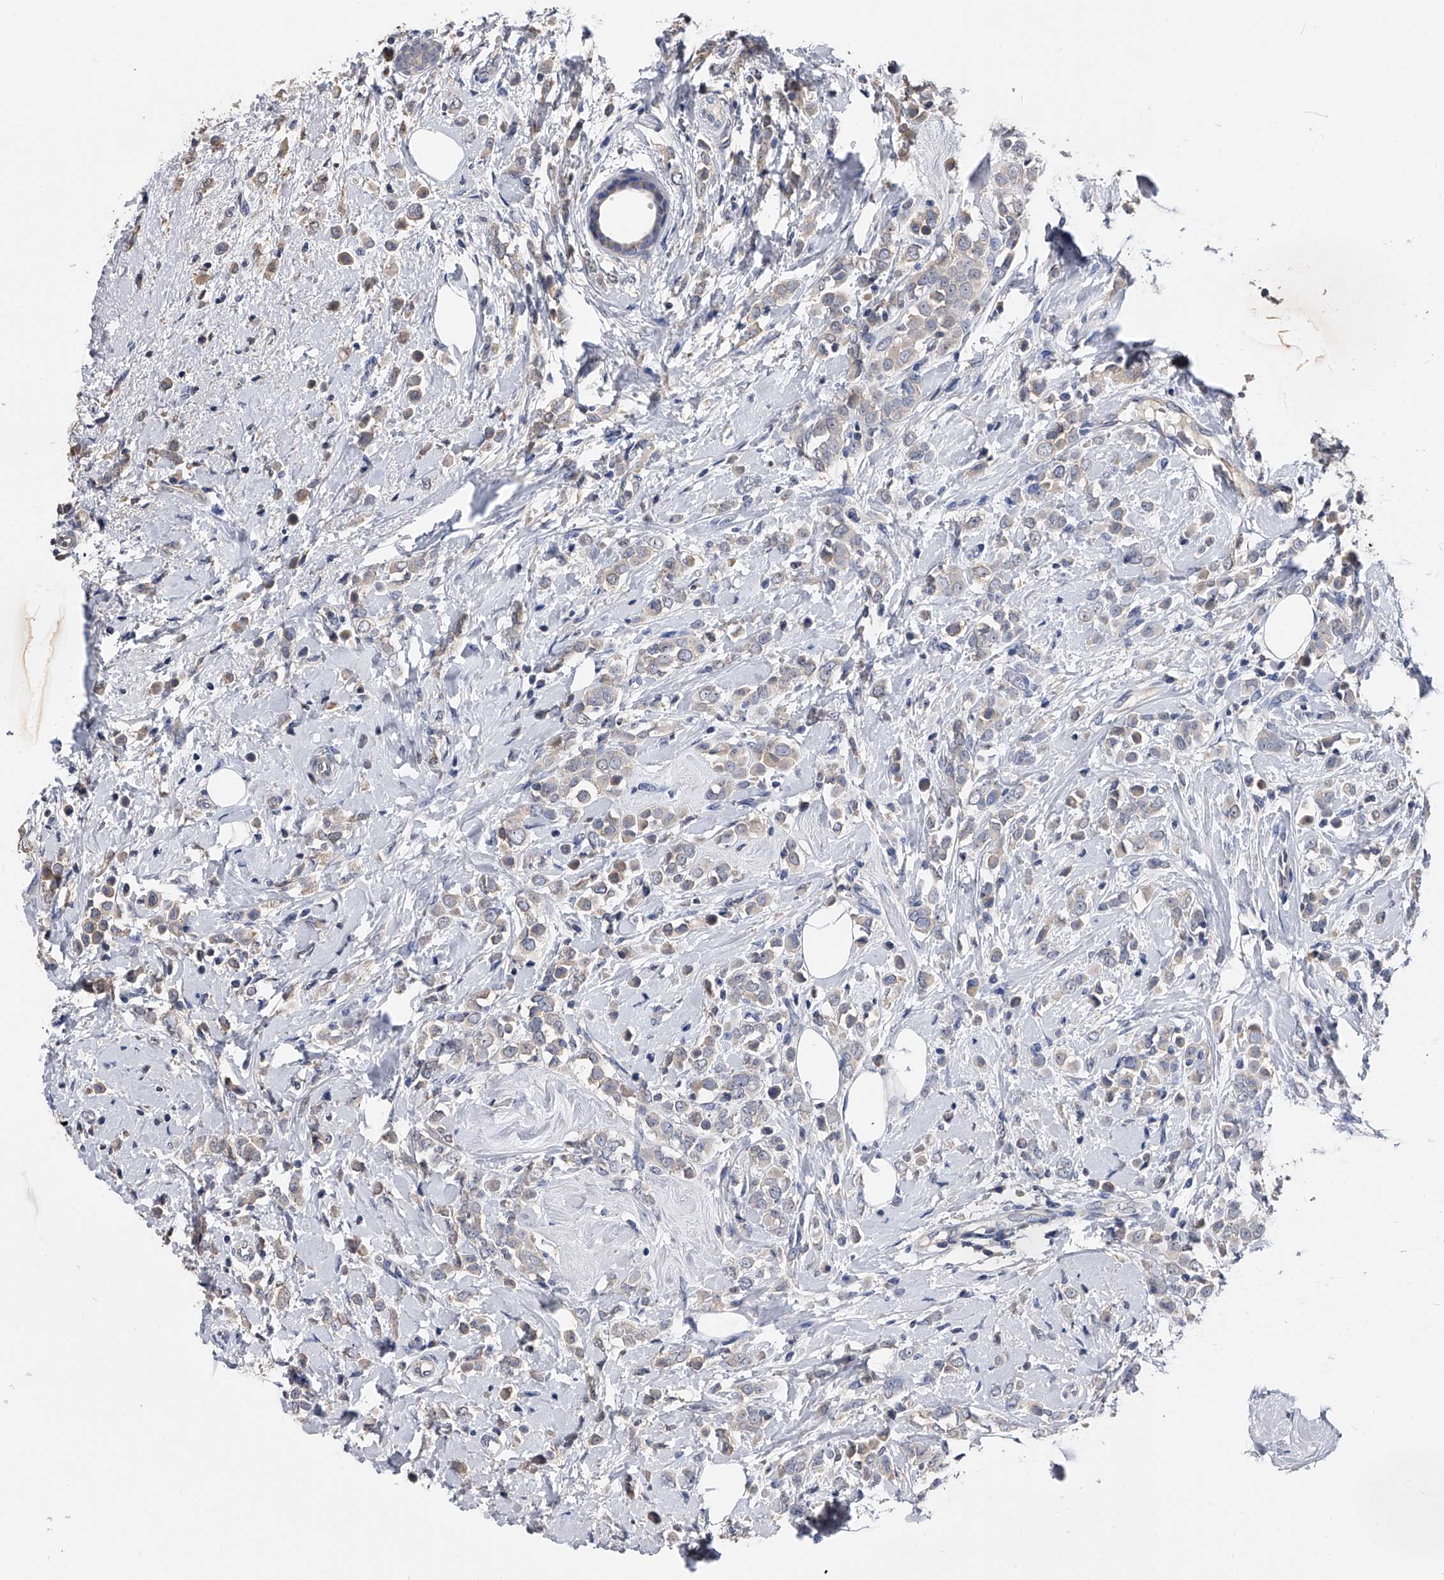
{"staining": {"intensity": "negative", "quantity": "none", "location": "none"}, "tissue": "breast cancer", "cell_type": "Tumor cells", "image_type": "cancer", "snomed": [{"axis": "morphology", "description": "Lobular carcinoma"}, {"axis": "topography", "description": "Breast"}], "caption": "Immunohistochemical staining of breast cancer (lobular carcinoma) demonstrates no significant positivity in tumor cells. The staining was performed using DAB (3,3'-diaminobenzidine) to visualize the protein expression in brown, while the nuclei were stained in blue with hematoxylin (Magnification: 20x).", "gene": "EFCAB7", "patient": {"sex": "female", "age": 47}}